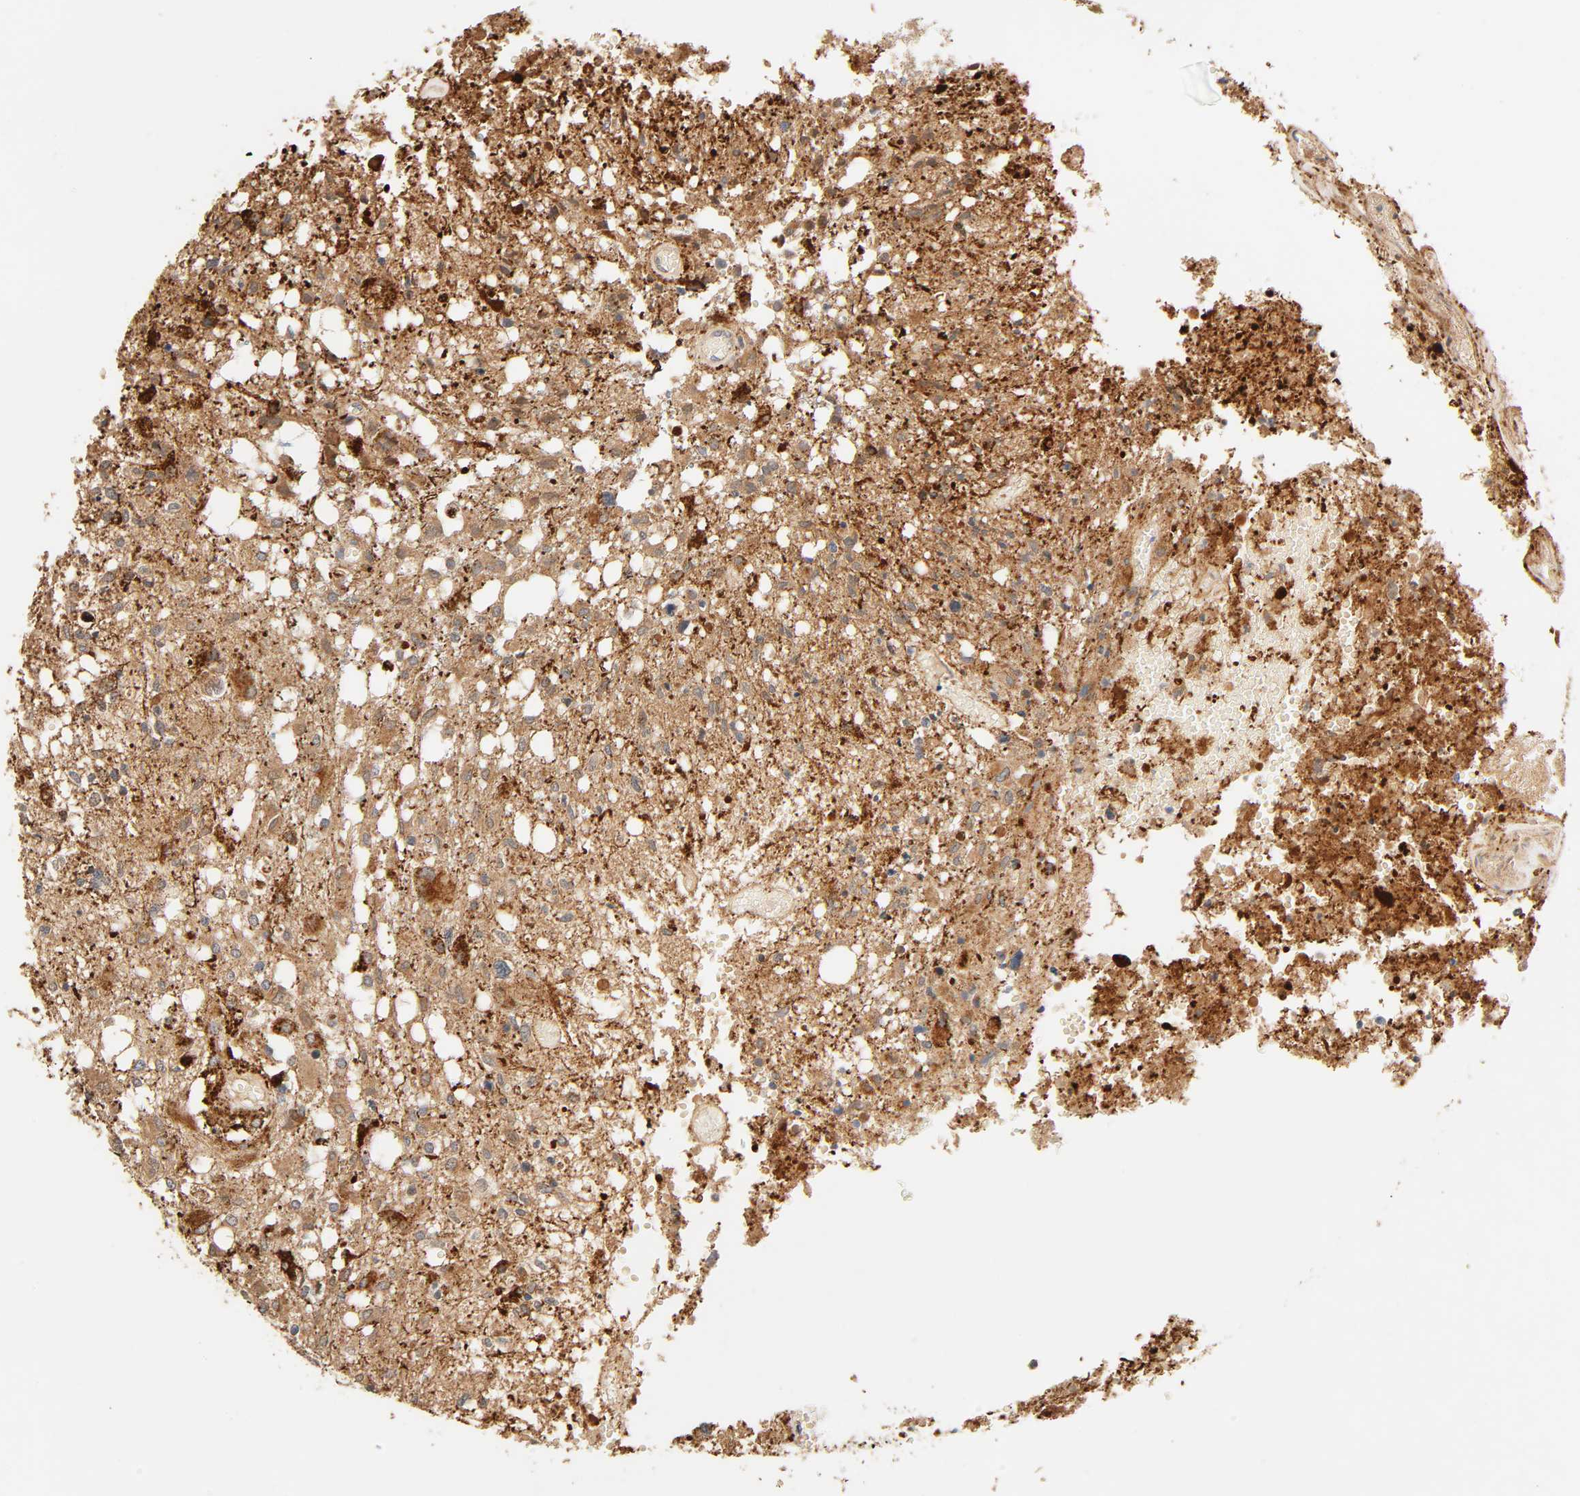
{"staining": {"intensity": "moderate", "quantity": ">75%", "location": "cytoplasmic/membranous"}, "tissue": "glioma", "cell_type": "Tumor cells", "image_type": "cancer", "snomed": [{"axis": "morphology", "description": "Glioma, malignant, High grade"}, {"axis": "topography", "description": "Cerebral cortex"}], "caption": "Immunohistochemistry histopathology image of glioma stained for a protein (brown), which reveals medium levels of moderate cytoplasmic/membranous positivity in about >75% of tumor cells.", "gene": "MAPK6", "patient": {"sex": "male", "age": 76}}